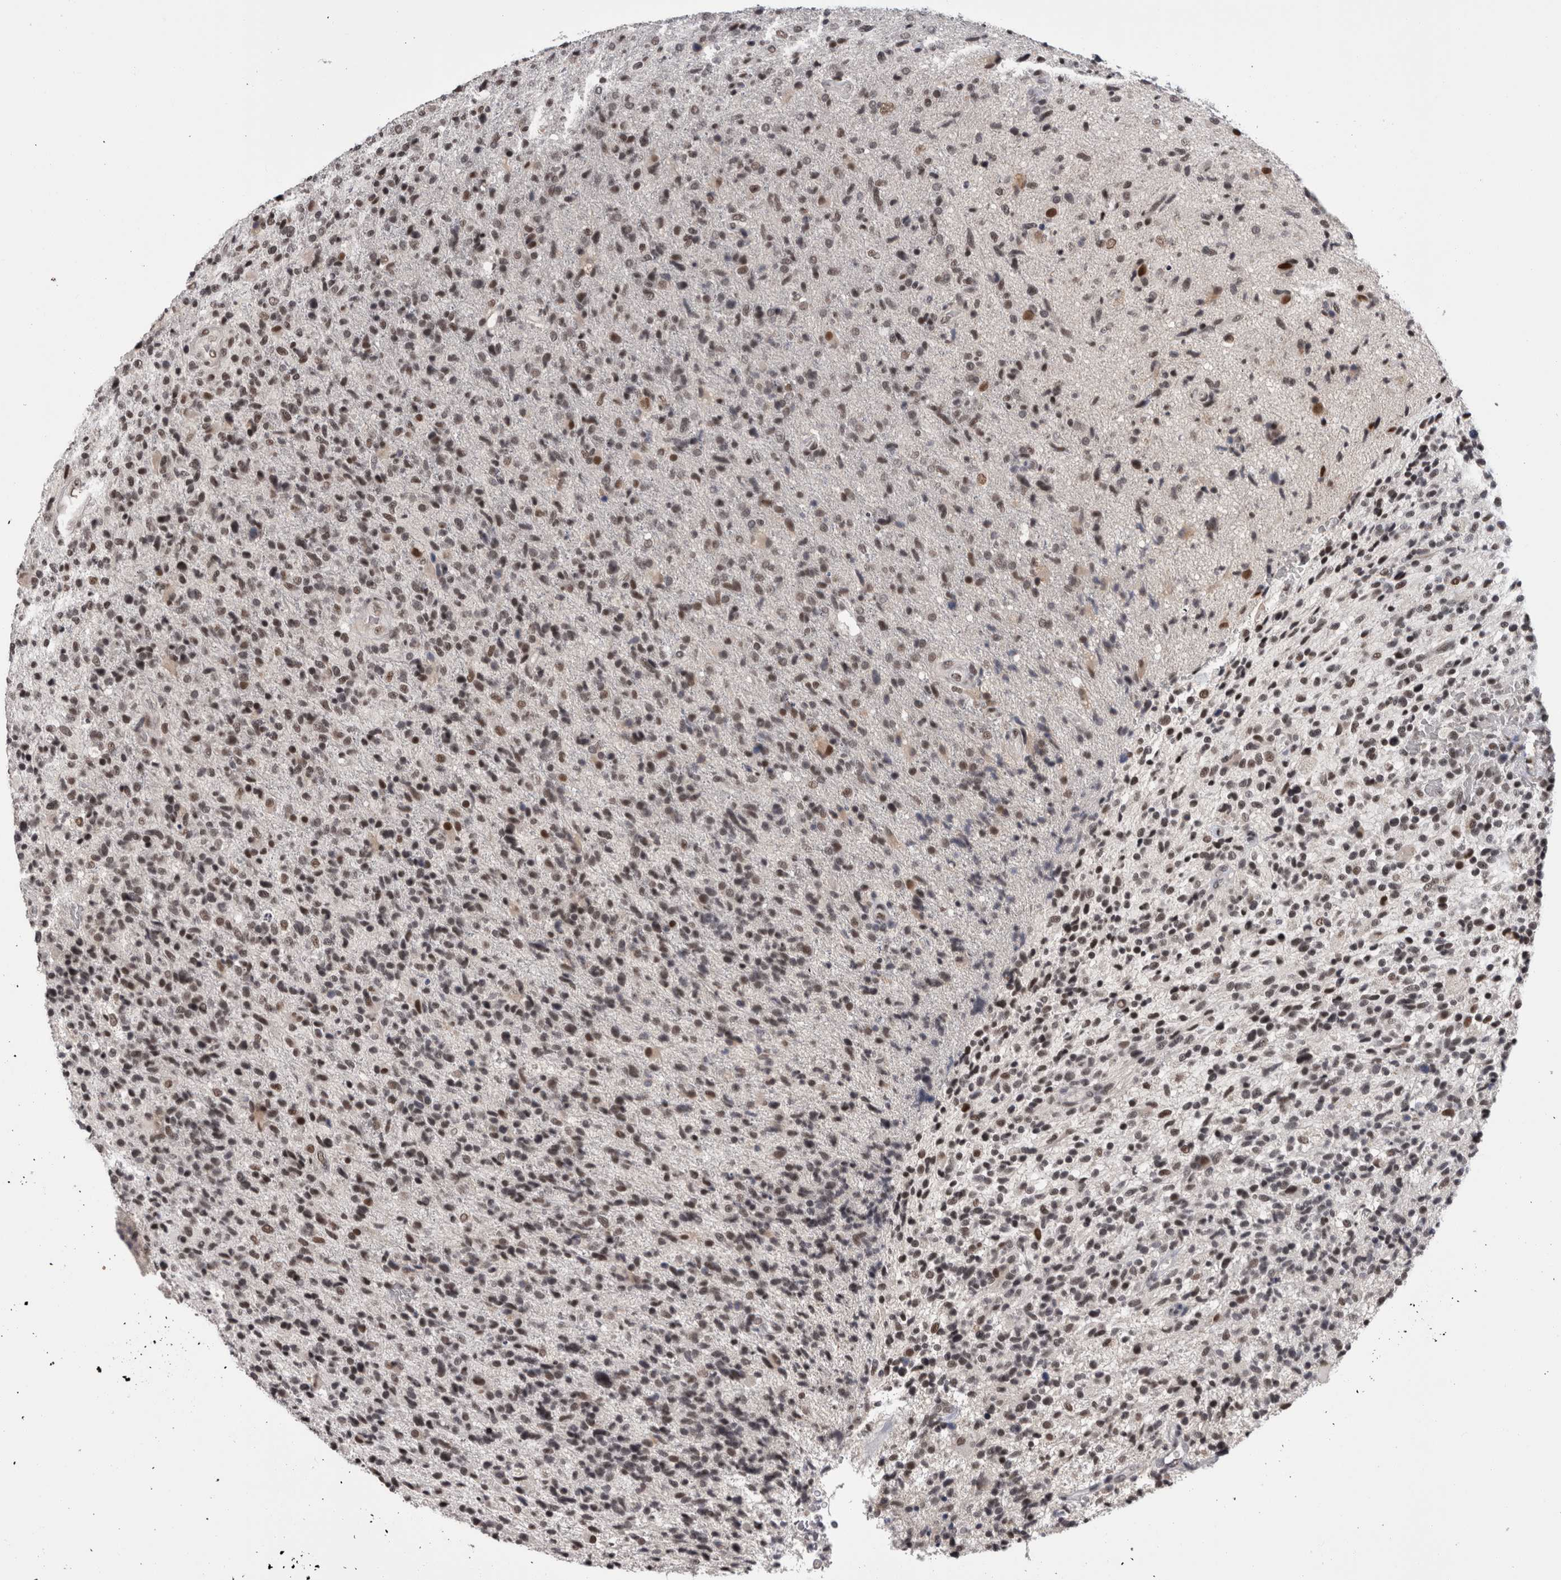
{"staining": {"intensity": "weak", "quantity": "25%-75%", "location": "nuclear"}, "tissue": "glioma", "cell_type": "Tumor cells", "image_type": "cancer", "snomed": [{"axis": "morphology", "description": "Glioma, malignant, High grade"}, {"axis": "topography", "description": "Brain"}], "caption": "Brown immunohistochemical staining in malignant glioma (high-grade) exhibits weak nuclear staining in about 25%-75% of tumor cells. (DAB IHC, brown staining for protein, blue staining for nuclei).", "gene": "CPSF2", "patient": {"sex": "male", "age": 72}}